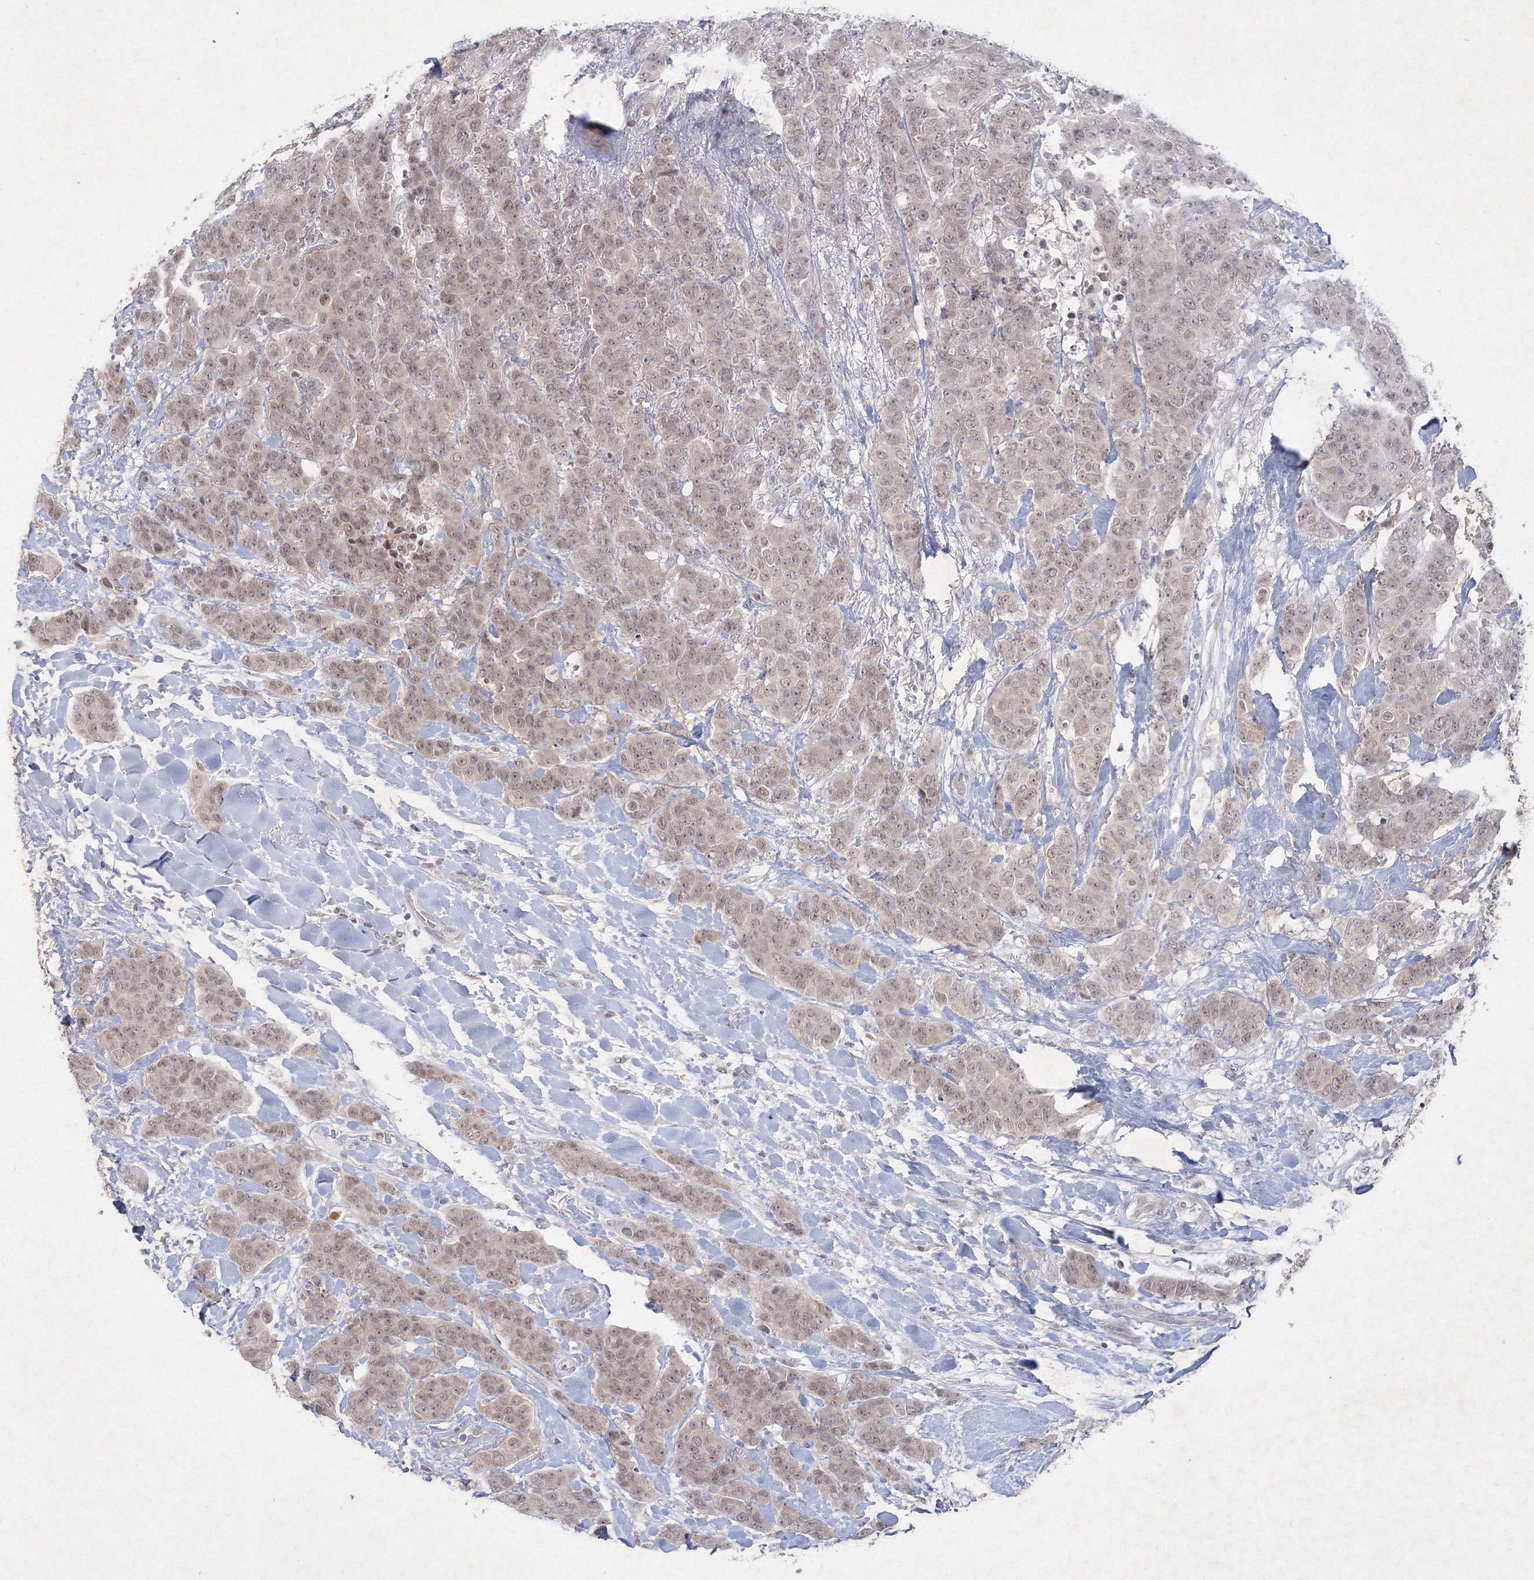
{"staining": {"intensity": "weak", "quantity": "25%-75%", "location": "nuclear"}, "tissue": "breast cancer", "cell_type": "Tumor cells", "image_type": "cancer", "snomed": [{"axis": "morphology", "description": "Duct carcinoma"}, {"axis": "topography", "description": "Breast"}], "caption": "Breast invasive ductal carcinoma was stained to show a protein in brown. There is low levels of weak nuclear staining in about 25%-75% of tumor cells.", "gene": "NXPE3", "patient": {"sex": "female", "age": 40}}